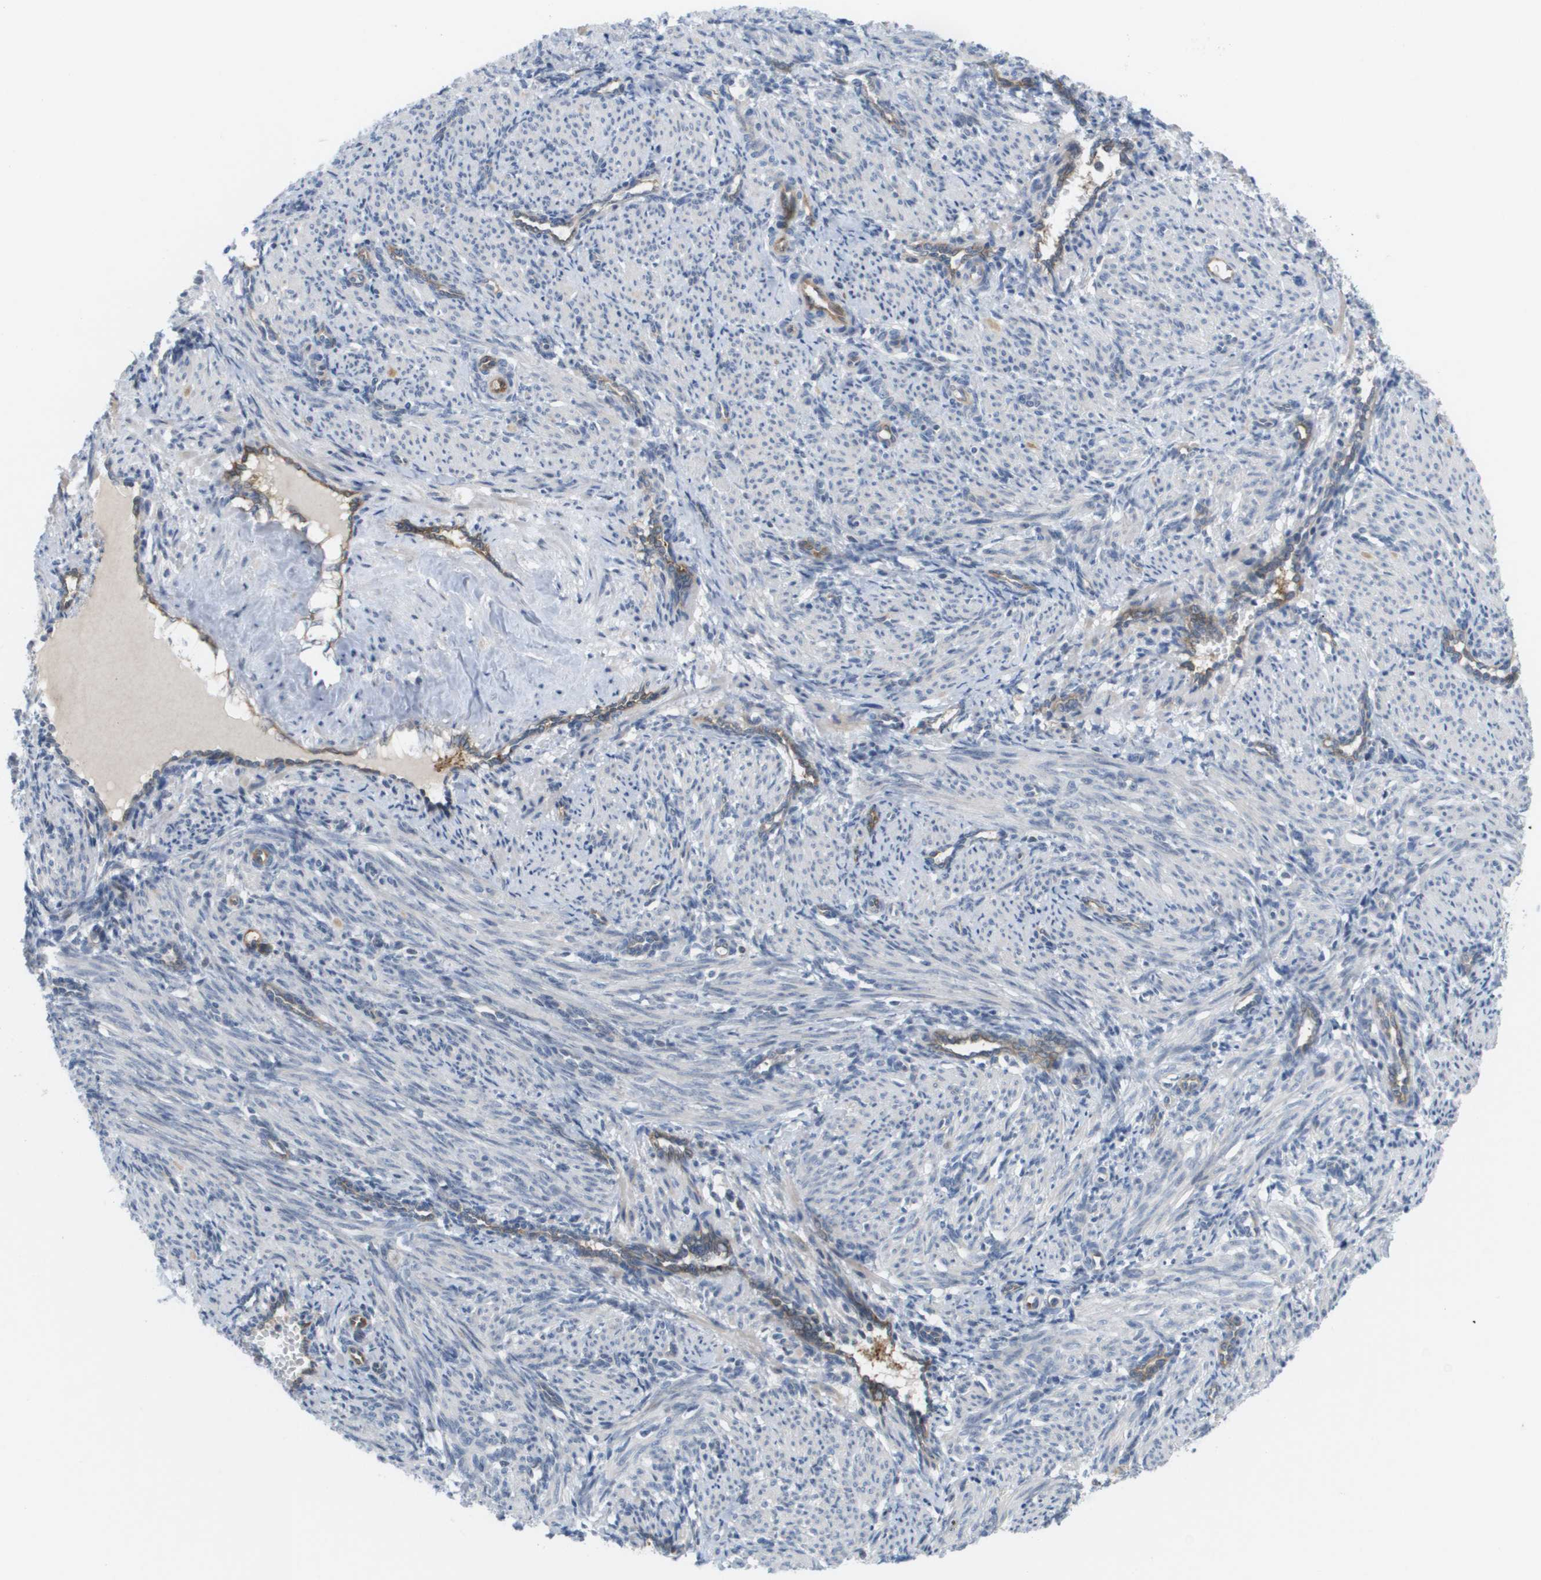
{"staining": {"intensity": "negative", "quantity": "none", "location": "none"}, "tissue": "smooth muscle", "cell_type": "Smooth muscle cells", "image_type": "normal", "snomed": [{"axis": "morphology", "description": "Normal tissue, NOS"}, {"axis": "topography", "description": "Endometrium"}], "caption": "Image shows no protein positivity in smooth muscle cells of unremarkable smooth muscle.", "gene": "MARCHF8", "patient": {"sex": "female", "age": 33}}